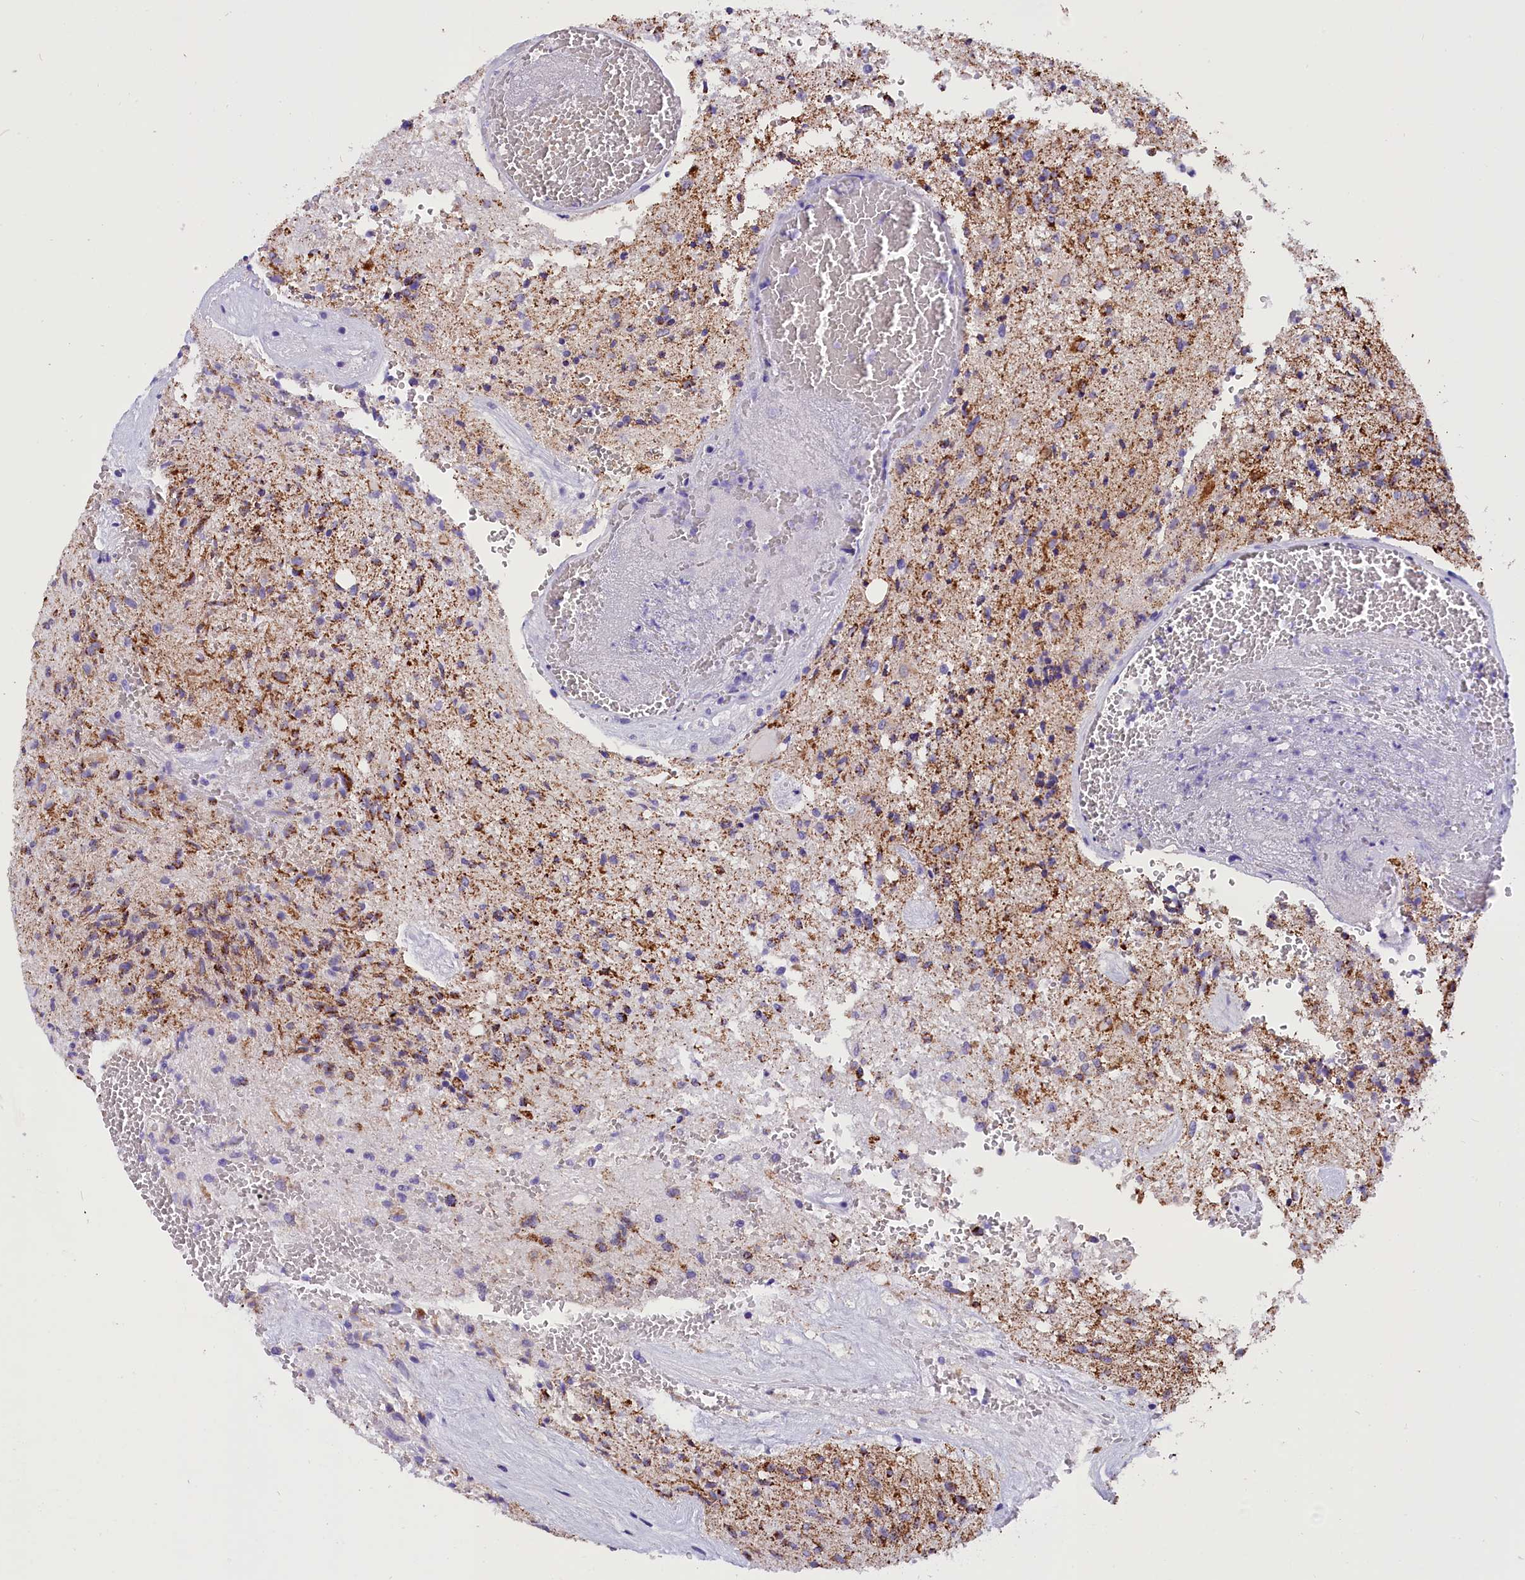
{"staining": {"intensity": "moderate", "quantity": ">75%", "location": "cytoplasmic/membranous"}, "tissue": "glioma", "cell_type": "Tumor cells", "image_type": "cancer", "snomed": [{"axis": "morphology", "description": "Glioma, malignant, High grade"}, {"axis": "topography", "description": "Brain"}], "caption": "A micrograph showing moderate cytoplasmic/membranous expression in approximately >75% of tumor cells in glioma, as visualized by brown immunohistochemical staining.", "gene": "ABAT", "patient": {"sex": "male", "age": 56}}